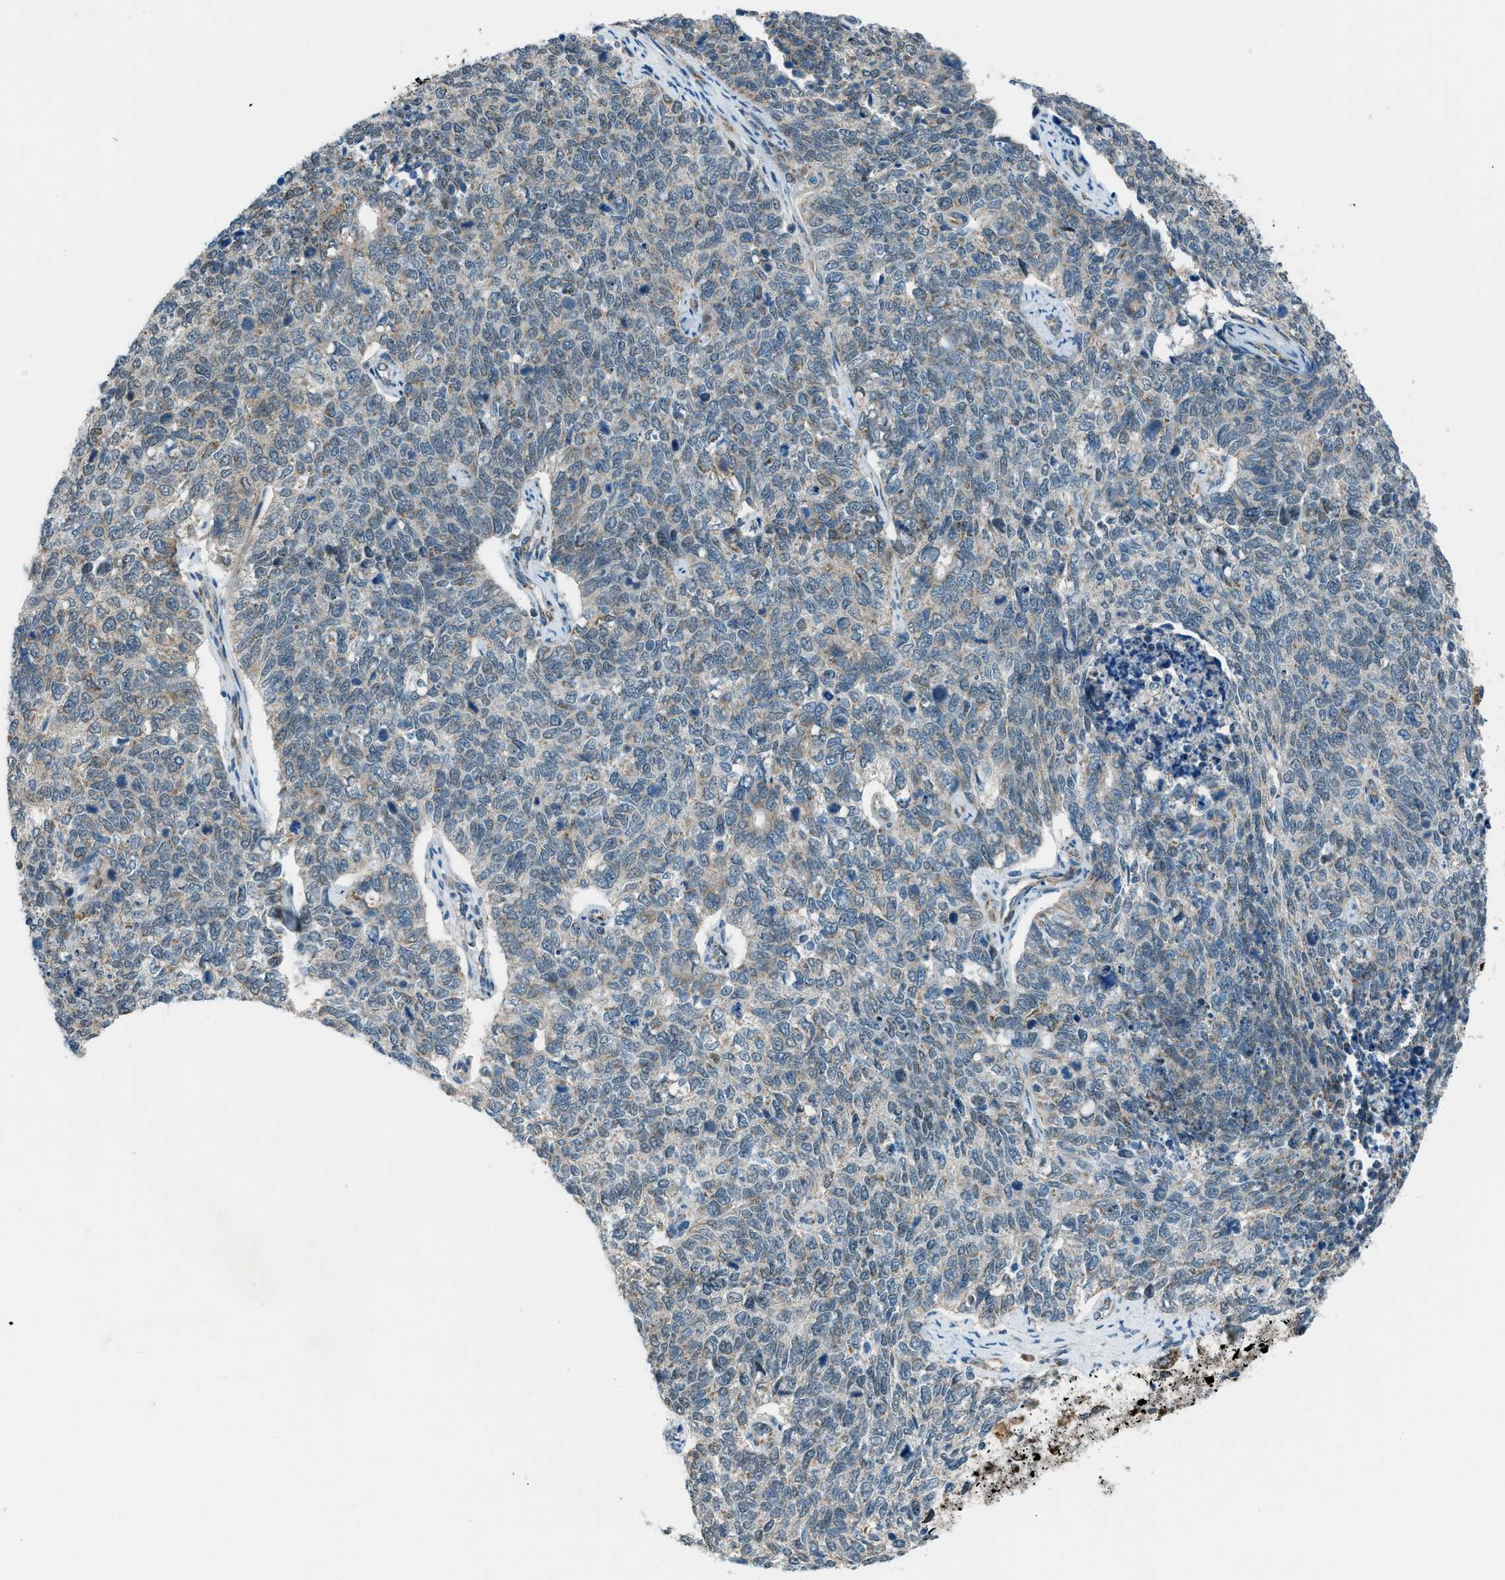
{"staining": {"intensity": "negative", "quantity": "none", "location": "none"}, "tissue": "cervical cancer", "cell_type": "Tumor cells", "image_type": "cancer", "snomed": [{"axis": "morphology", "description": "Squamous cell carcinoma, NOS"}, {"axis": "topography", "description": "Cervix"}], "caption": "Human cervical squamous cell carcinoma stained for a protein using IHC exhibits no expression in tumor cells.", "gene": "PIGG", "patient": {"sex": "female", "age": 63}}